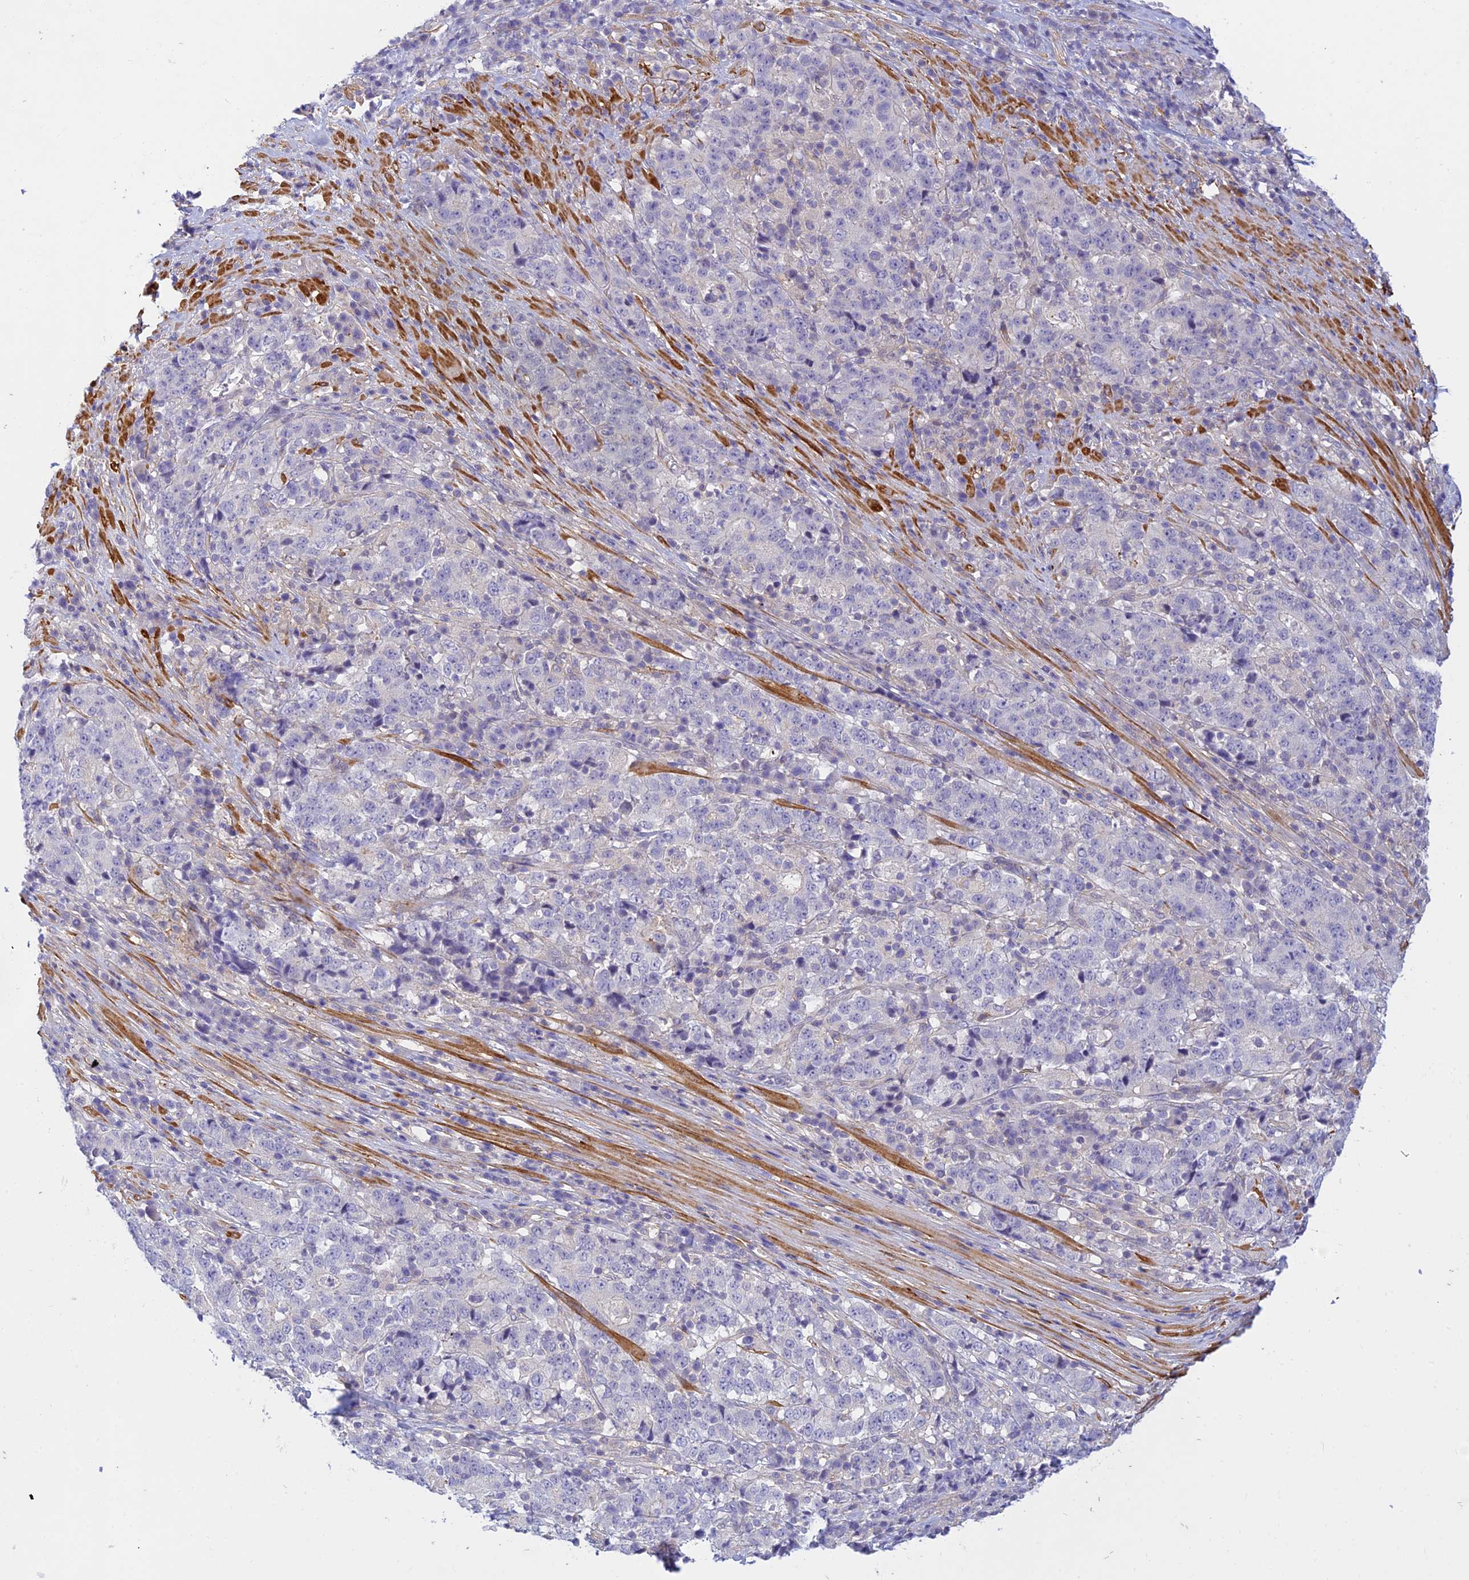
{"staining": {"intensity": "negative", "quantity": "none", "location": "none"}, "tissue": "stomach cancer", "cell_type": "Tumor cells", "image_type": "cancer", "snomed": [{"axis": "morphology", "description": "Adenocarcinoma, NOS"}, {"axis": "topography", "description": "Stomach"}], "caption": "High power microscopy image of an immunohistochemistry histopathology image of stomach cancer (adenocarcinoma), revealing no significant staining in tumor cells.", "gene": "FBXW4", "patient": {"sex": "male", "age": 59}}